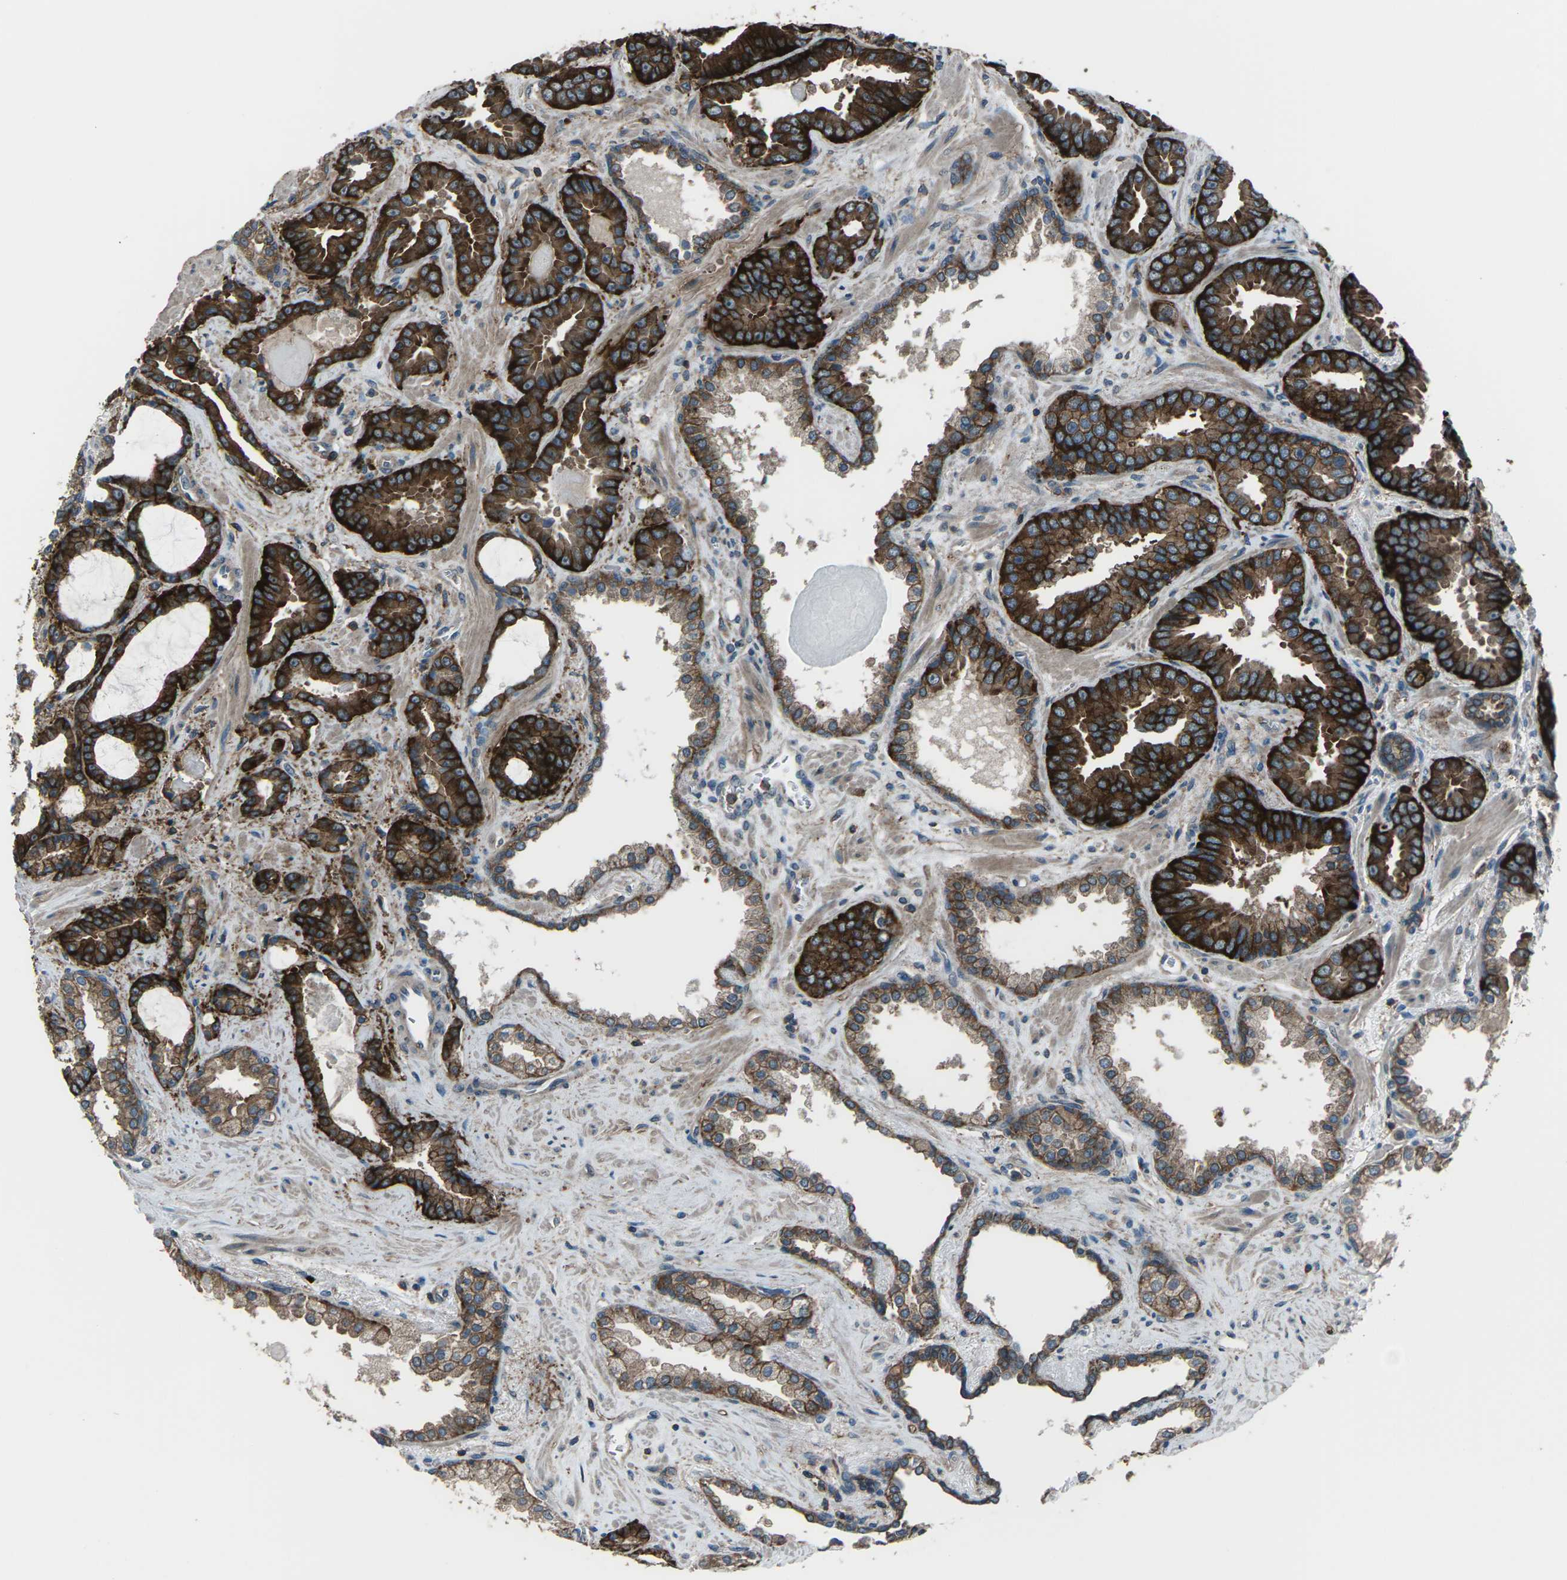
{"staining": {"intensity": "strong", "quantity": ">75%", "location": "cytoplasmic/membranous"}, "tissue": "prostate cancer", "cell_type": "Tumor cells", "image_type": "cancer", "snomed": [{"axis": "morphology", "description": "Adenocarcinoma, Low grade"}, {"axis": "topography", "description": "Prostate"}], "caption": "Immunohistochemistry micrograph of human low-grade adenocarcinoma (prostate) stained for a protein (brown), which exhibits high levels of strong cytoplasmic/membranous positivity in about >75% of tumor cells.", "gene": "CMTM4", "patient": {"sex": "male", "age": 60}}